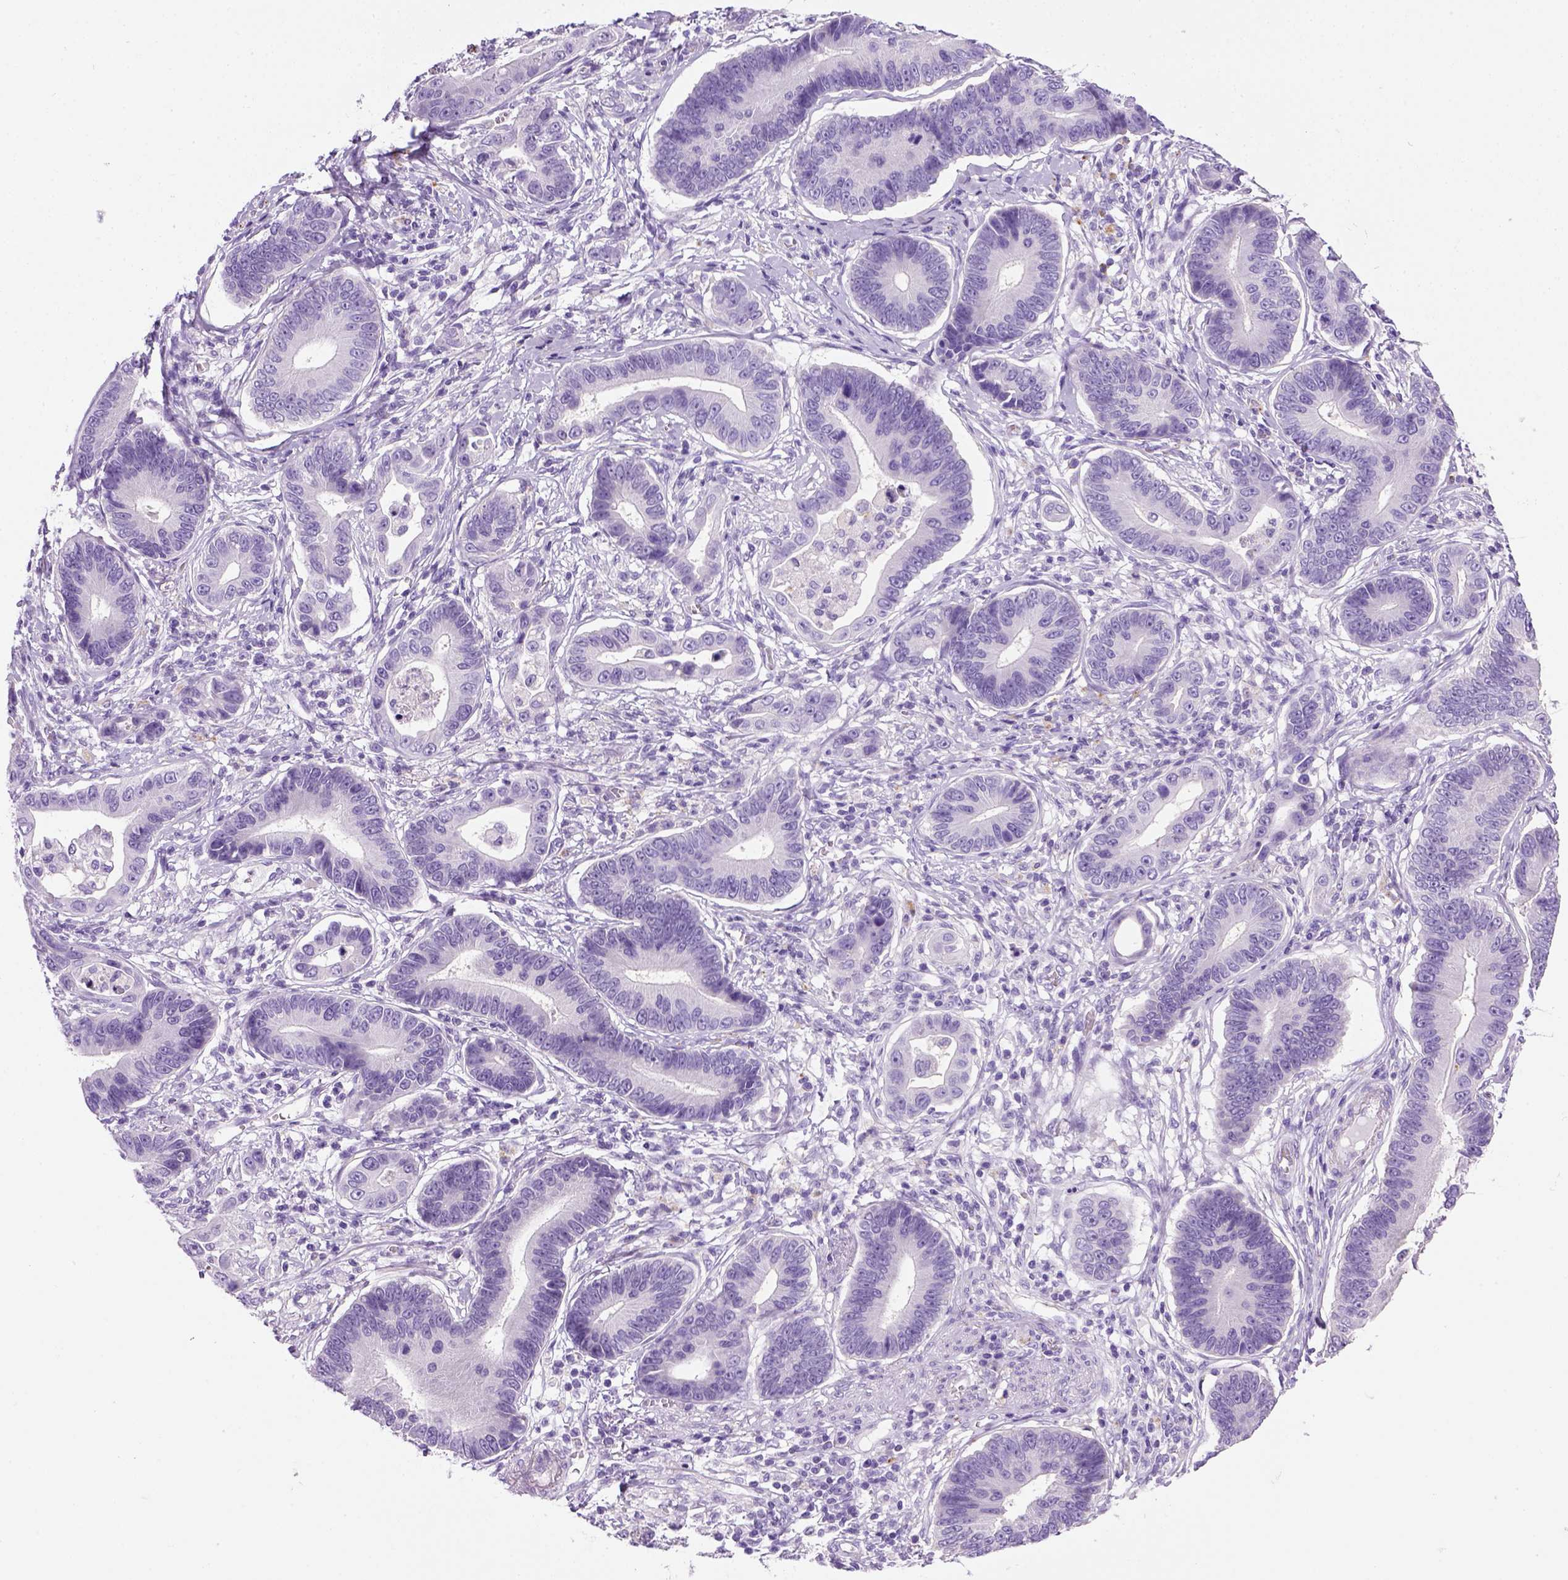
{"staining": {"intensity": "negative", "quantity": "none", "location": "none"}, "tissue": "stomach cancer", "cell_type": "Tumor cells", "image_type": "cancer", "snomed": [{"axis": "morphology", "description": "Adenocarcinoma, NOS"}, {"axis": "topography", "description": "Stomach"}], "caption": "A high-resolution image shows immunohistochemistry (IHC) staining of stomach adenocarcinoma, which displays no significant positivity in tumor cells.", "gene": "KRT71", "patient": {"sex": "male", "age": 84}}